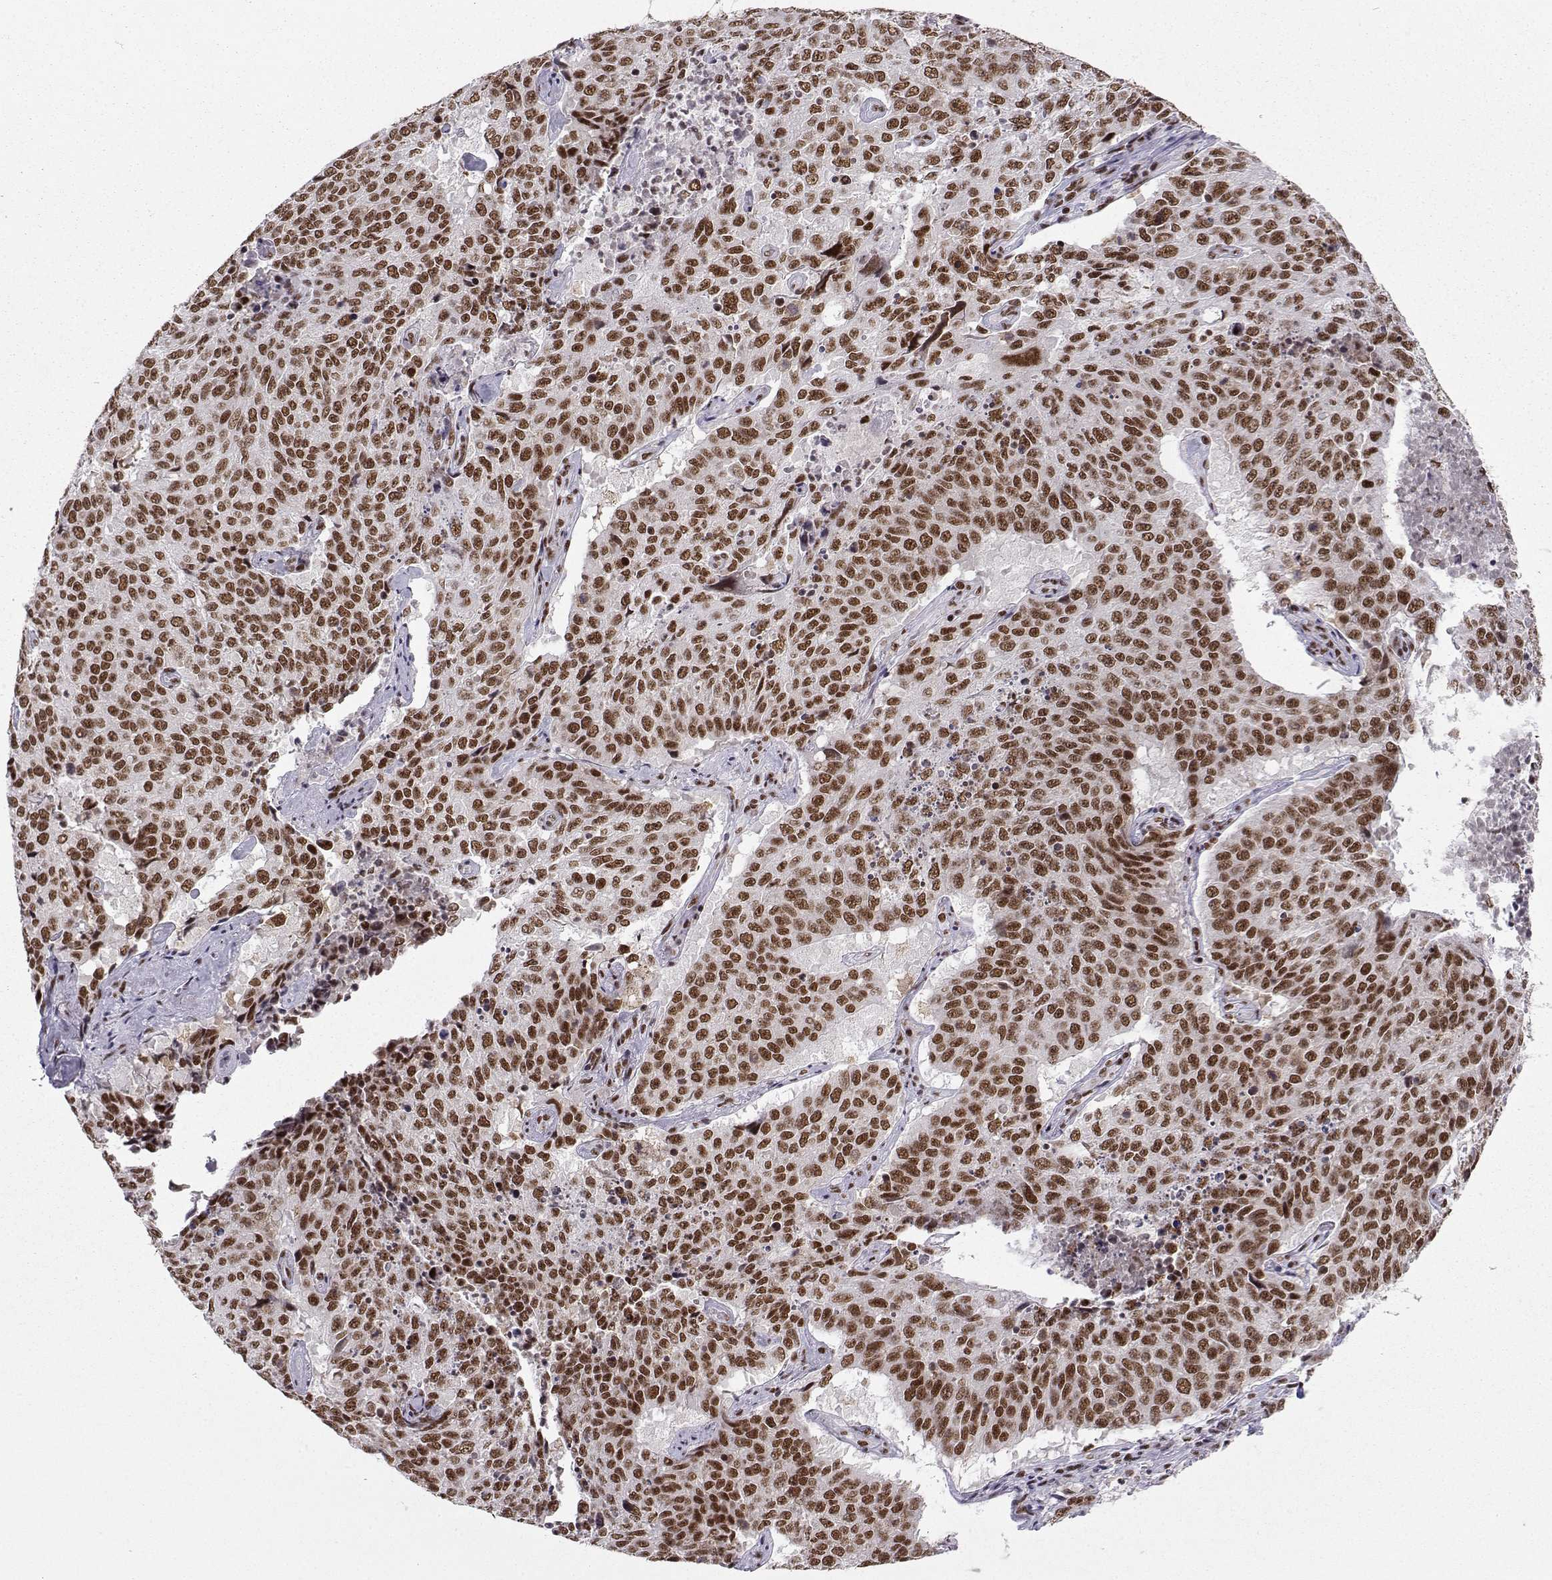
{"staining": {"intensity": "moderate", "quantity": ">75%", "location": "nuclear"}, "tissue": "lung cancer", "cell_type": "Tumor cells", "image_type": "cancer", "snomed": [{"axis": "morphology", "description": "Normal tissue, NOS"}, {"axis": "morphology", "description": "Squamous cell carcinoma, NOS"}, {"axis": "topography", "description": "Bronchus"}, {"axis": "topography", "description": "Lung"}], "caption": "DAB (3,3'-diaminobenzidine) immunohistochemical staining of squamous cell carcinoma (lung) exhibits moderate nuclear protein positivity in approximately >75% of tumor cells. (Stains: DAB in brown, nuclei in blue, Microscopy: brightfield microscopy at high magnification).", "gene": "SNRPB2", "patient": {"sex": "male", "age": 64}}